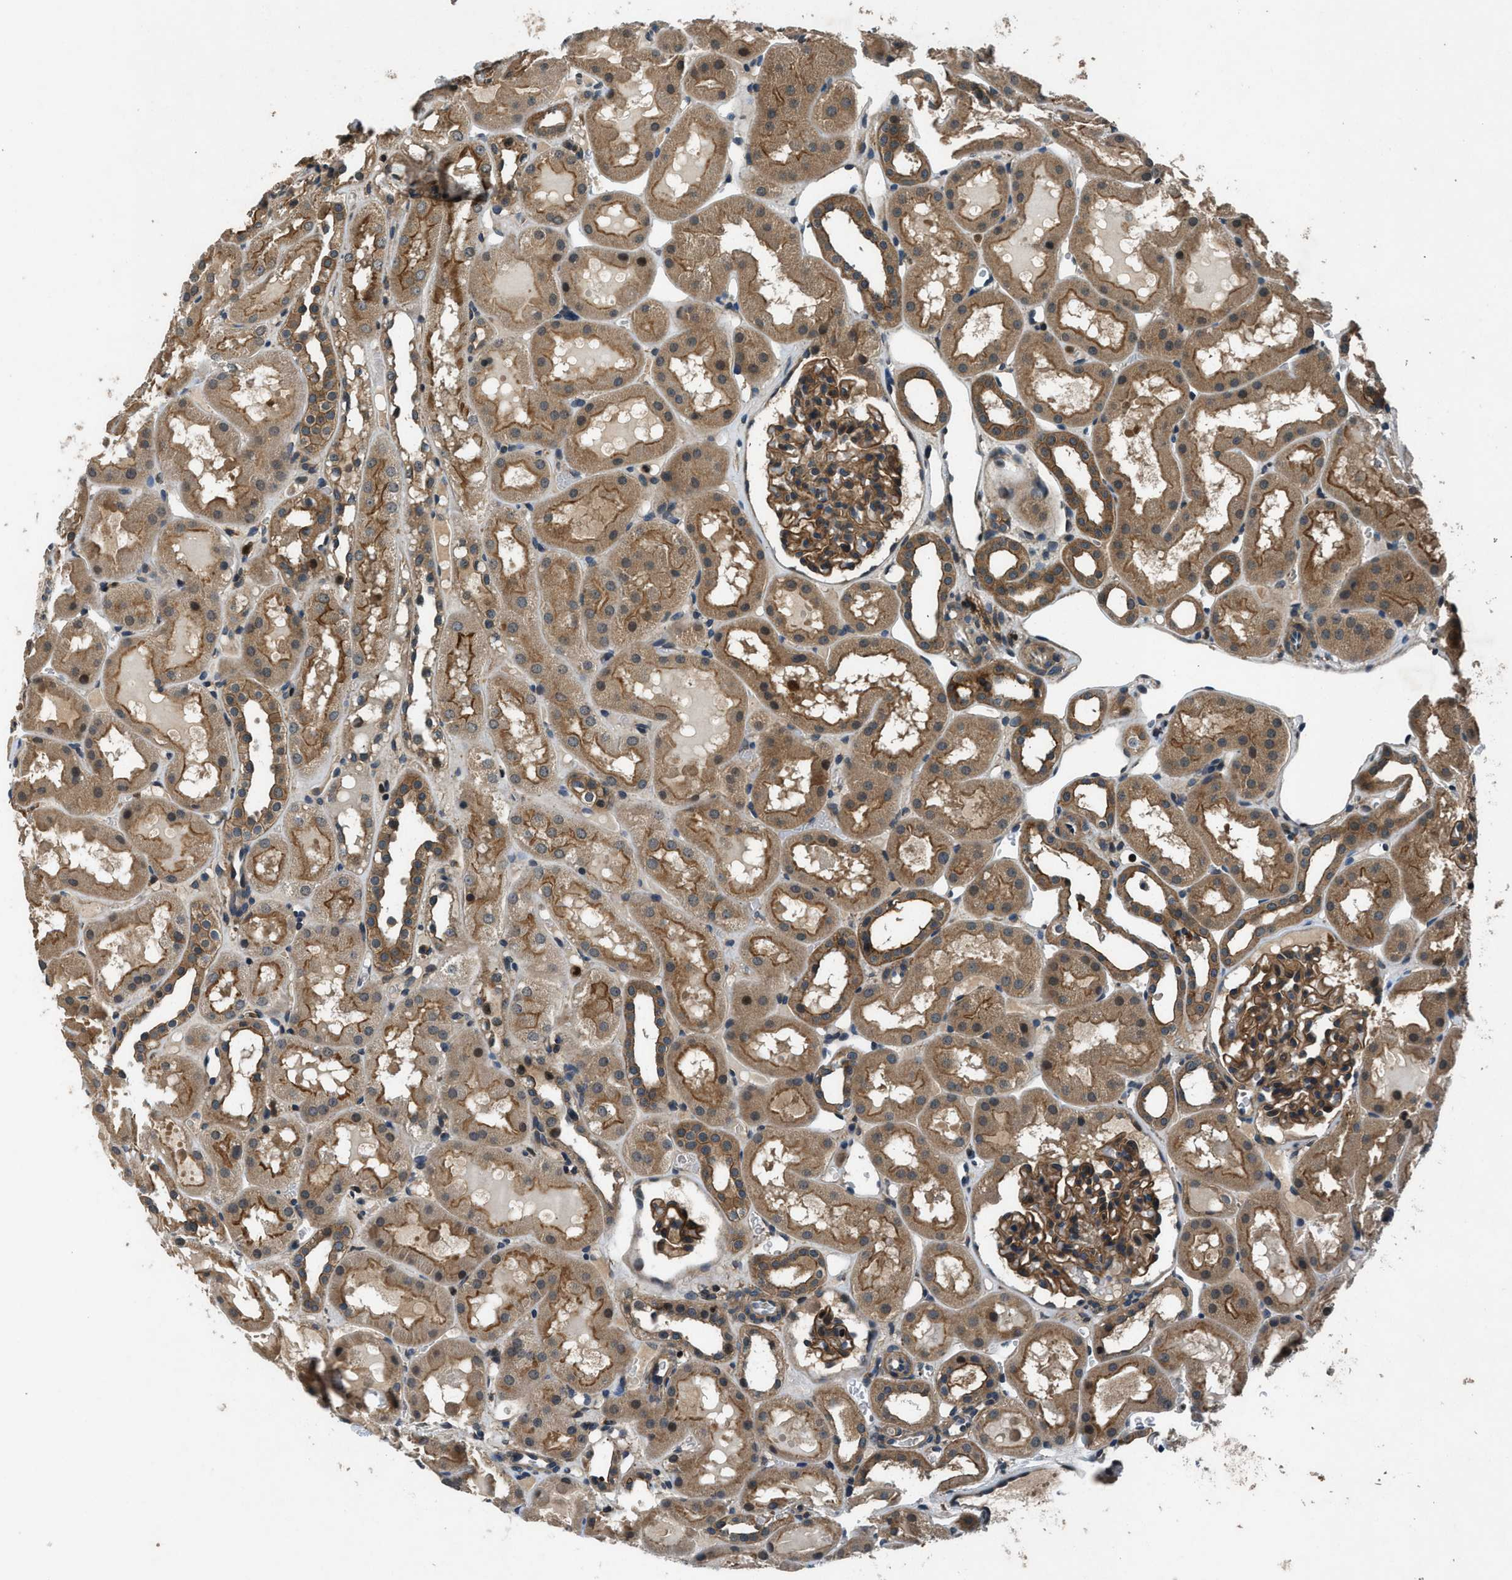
{"staining": {"intensity": "moderate", "quantity": ">75%", "location": "cytoplasmic/membranous"}, "tissue": "kidney", "cell_type": "Cells in glomeruli", "image_type": "normal", "snomed": [{"axis": "morphology", "description": "Normal tissue, NOS"}, {"axis": "topography", "description": "Kidney"}, {"axis": "topography", "description": "Urinary bladder"}], "caption": "DAB immunohistochemical staining of benign kidney displays moderate cytoplasmic/membranous protein staining in approximately >75% of cells in glomeruli.", "gene": "ARHGEF11", "patient": {"sex": "male", "age": 16}}